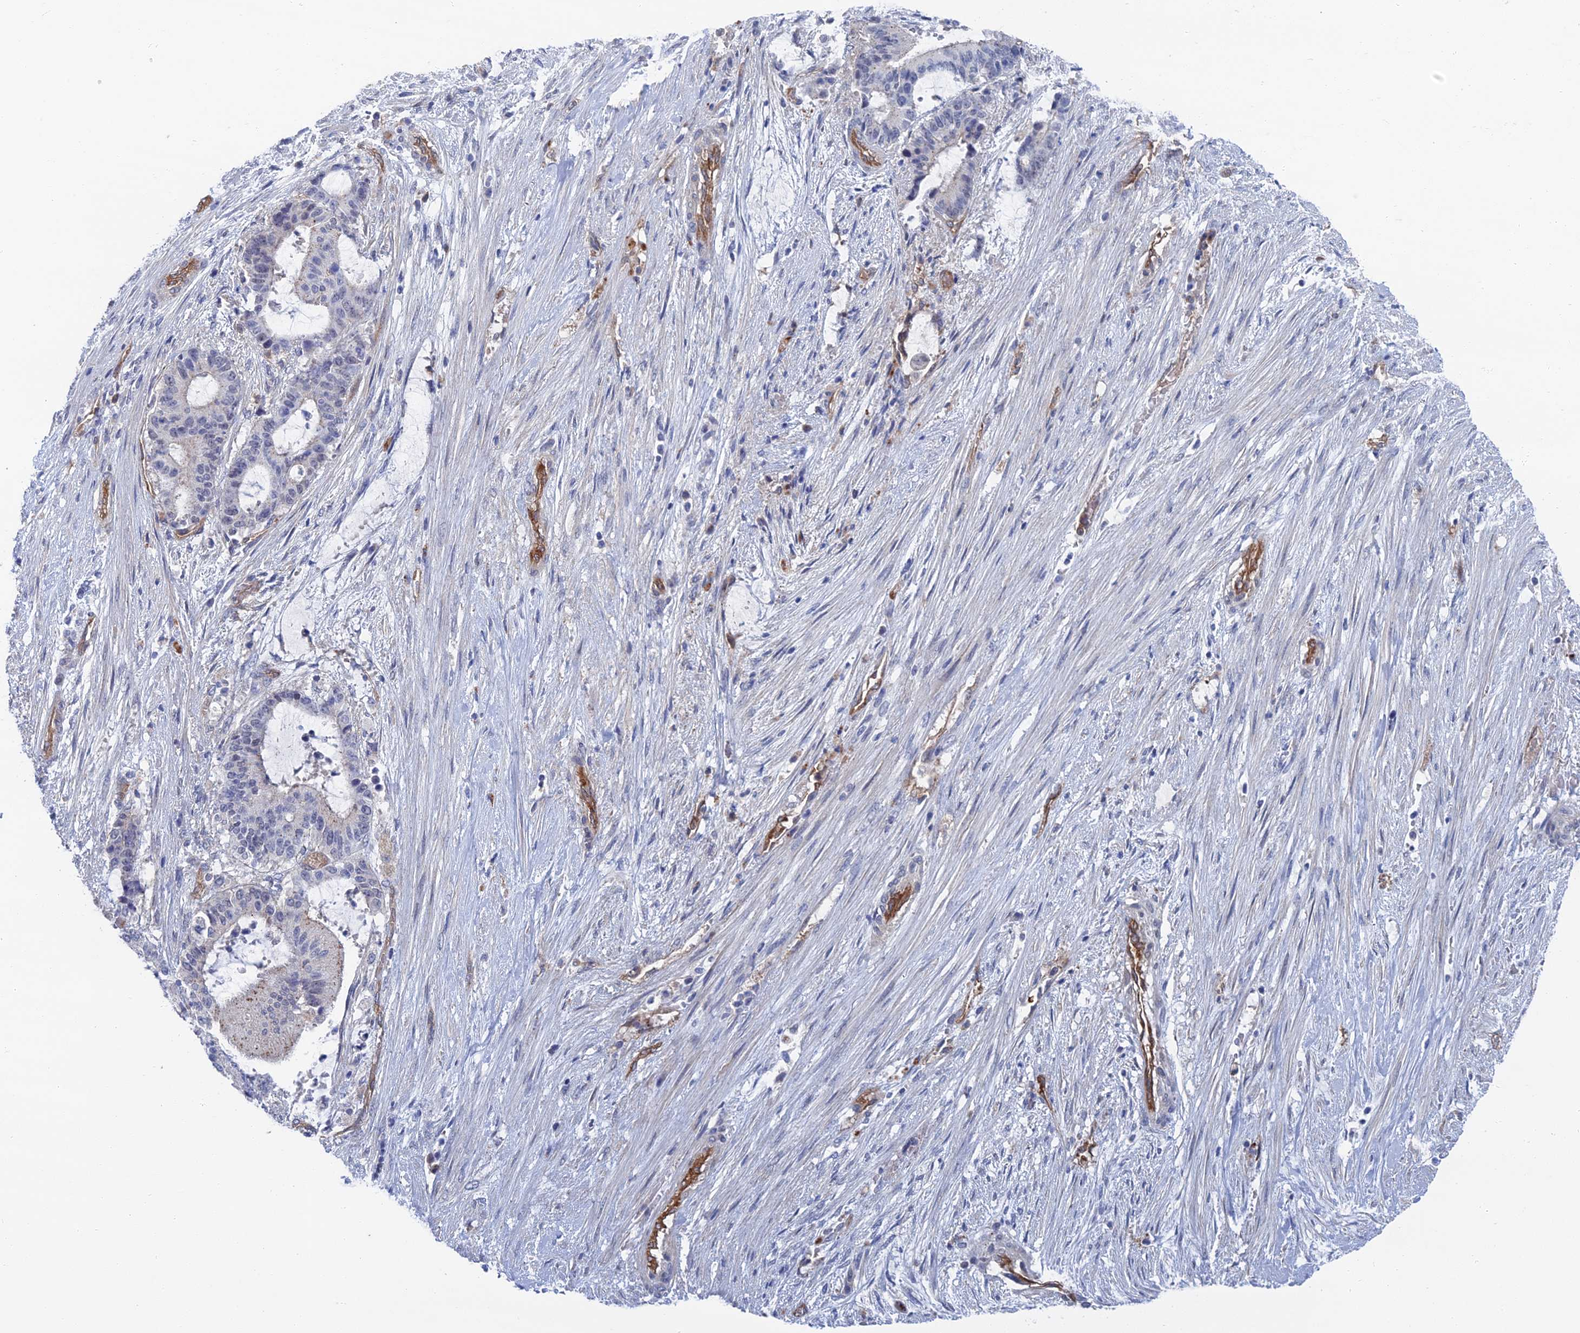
{"staining": {"intensity": "negative", "quantity": "none", "location": "none"}, "tissue": "liver cancer", "cell_type": "Tumor cells", "image_type": "cancer", "snomed": [{"axis": "morphology", "description": "Normal tissue, NOS"}, {"axis": "morphology", "description": "Cholangiocarcinoma"}, {"axis": "topography", "description": "Liver"}, {"axis": "topography", "description": "Peripheral nerve tissue"}], "caption": "The photomicrograph displays no staining of tumor cells in liver cholangiocarcinoma. (Immunohistochemistry (ihc), brightfield microscopy, high magnification).", "gene": "ARAP3", "patient": {"sex": "female", "age": 73}}